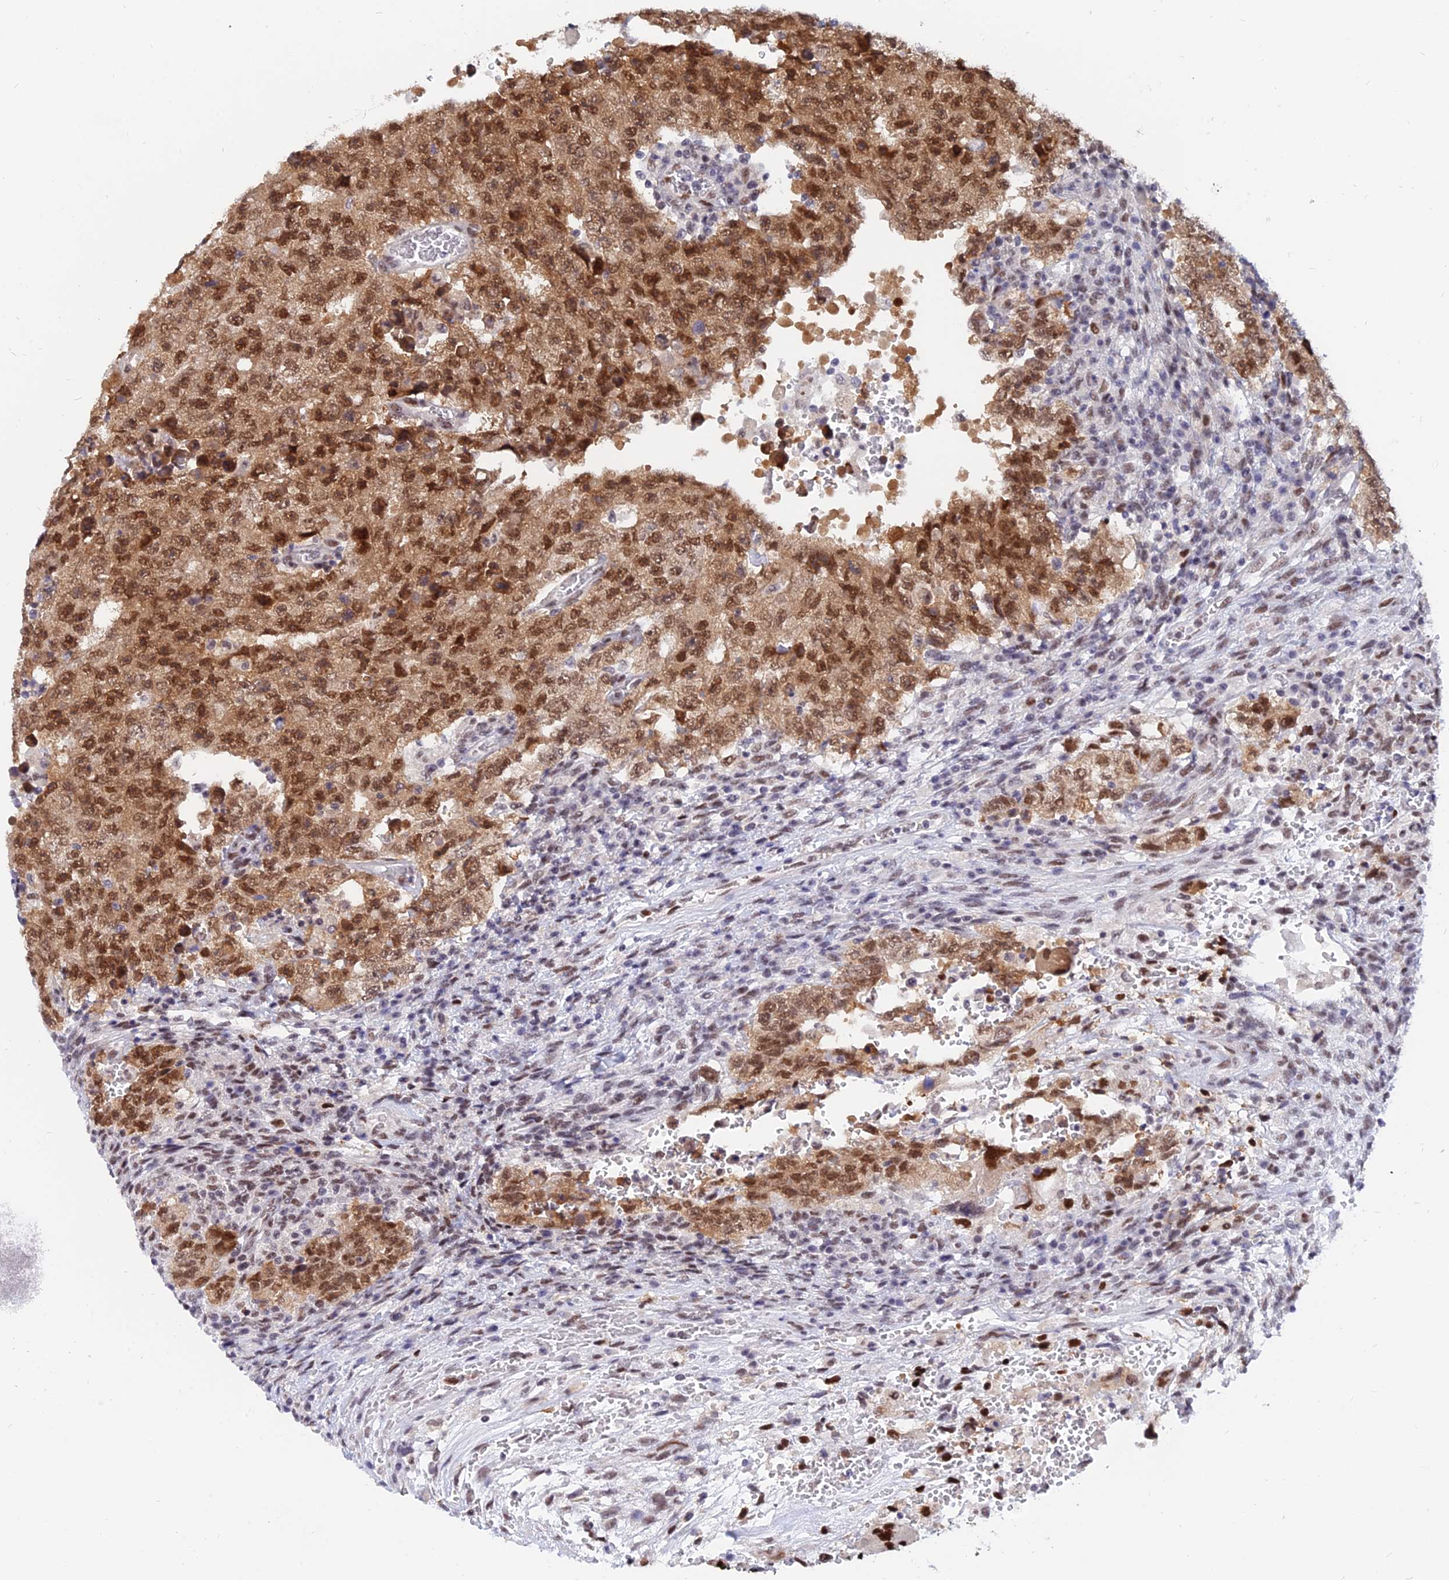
{"staining": {"intensity": "moderate", "quantity": ">75%", "location": "nuclear"}, "tissue": "testis cancer", "cell_type": "Tumor cells", "image_type": "cancer", "snomed": [{"axis": "morphology", "description": "Carcinoma, Embryonal, NOS"}, {"axis": "topography", "description": "Testis"}], "caption": "Immunohistochemistry of testis embryonal carcinoma exhibits medium levels of moderate nuclear positivity in about >75% of tumor cells.", "gene": "DPY30", "patient": {"sex": "male", "age": 26}}